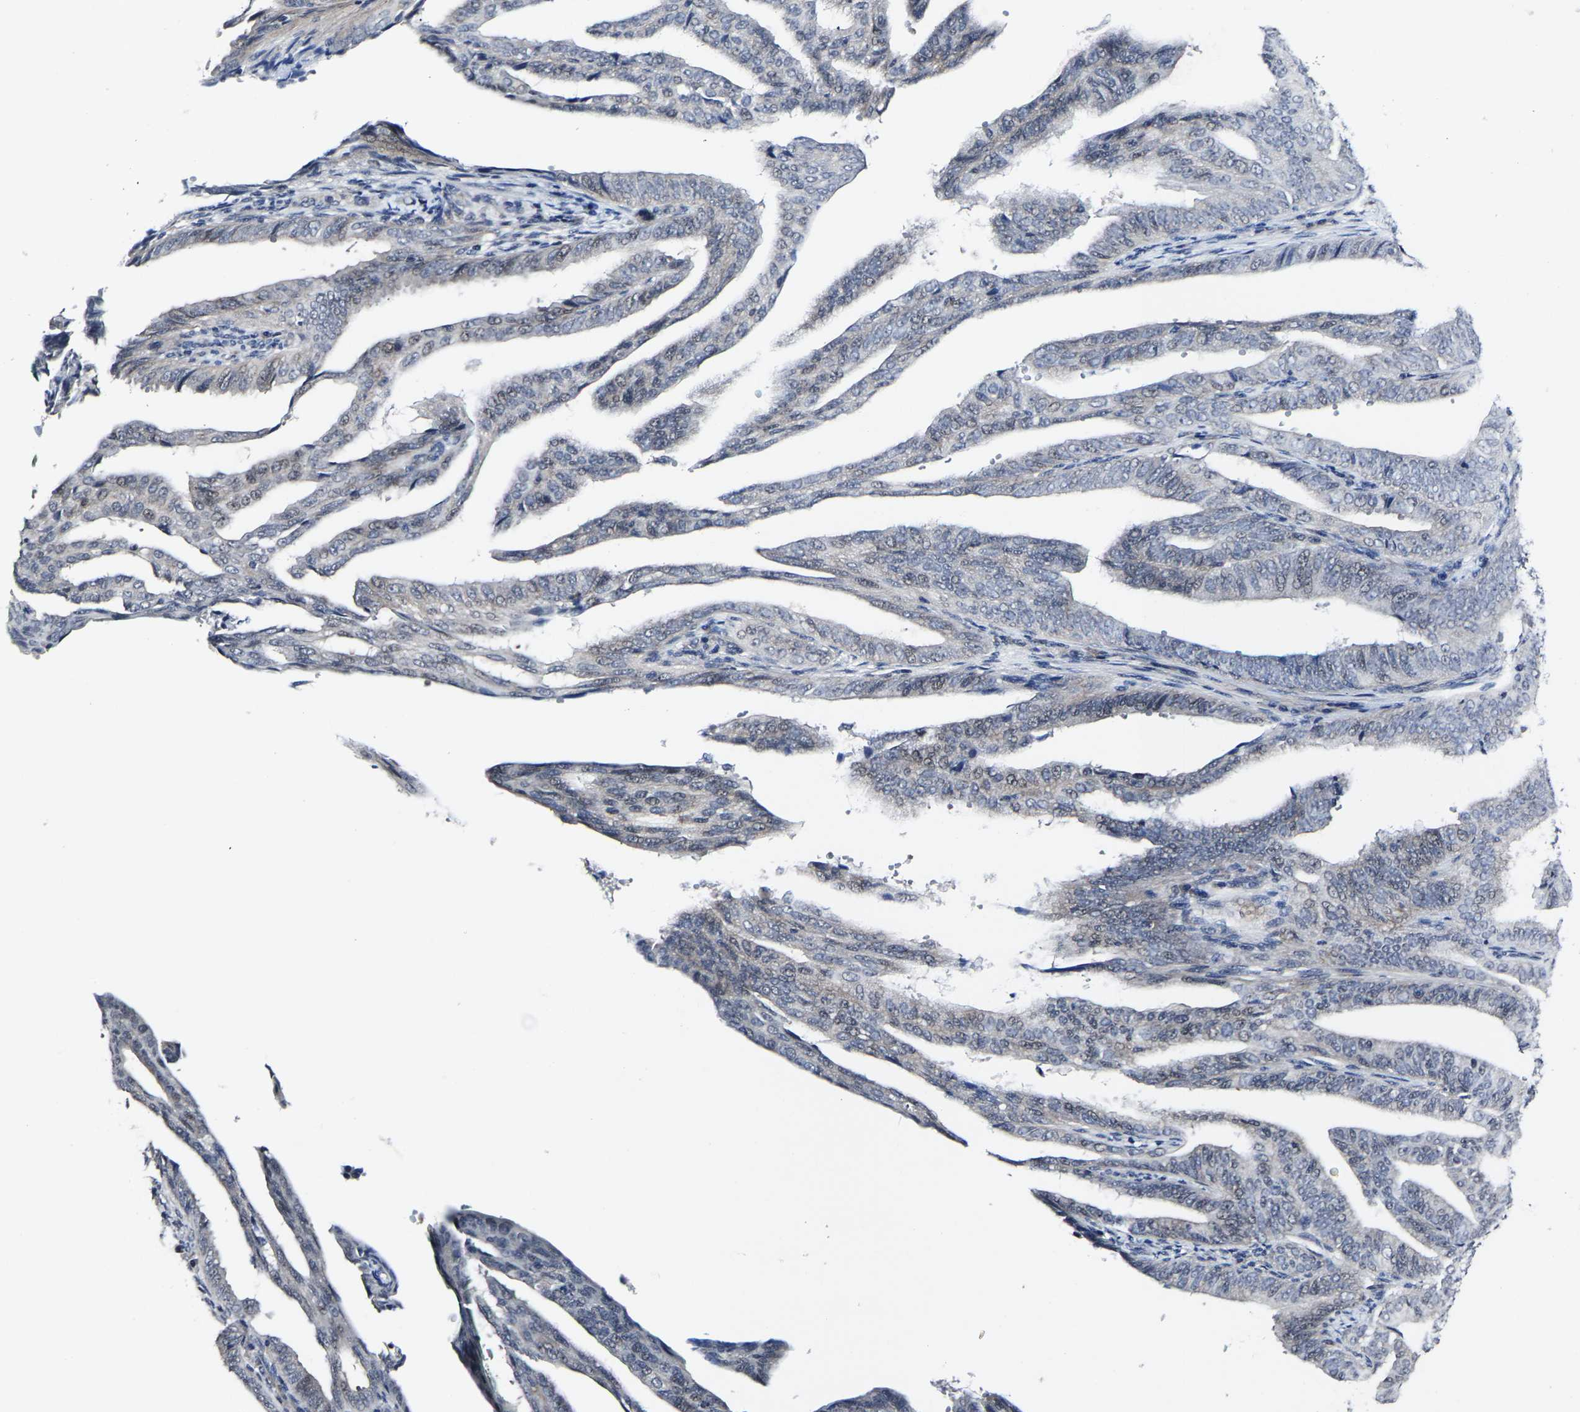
{"staining": {"intensity": "weak", "quantity": "<25%", "location": "cytoplasmic/membranous,nuclear"}, "tissue": "endometrial cancer", "cell_type": "Tumor cells", "image_type": "cancer", "snomed": [{"axis": "morphology", "description": "Adenocarcinoma, NOS"}, {"axis": "topography", "description": "Endometrium"}], "caption": "Adenocarcinoma (endometrial) was stained to show a protein in brown. There is no significant expression in tumor cells.", "gene": "MSANTD4", "patient": {"sex": "female", "age": 58}}